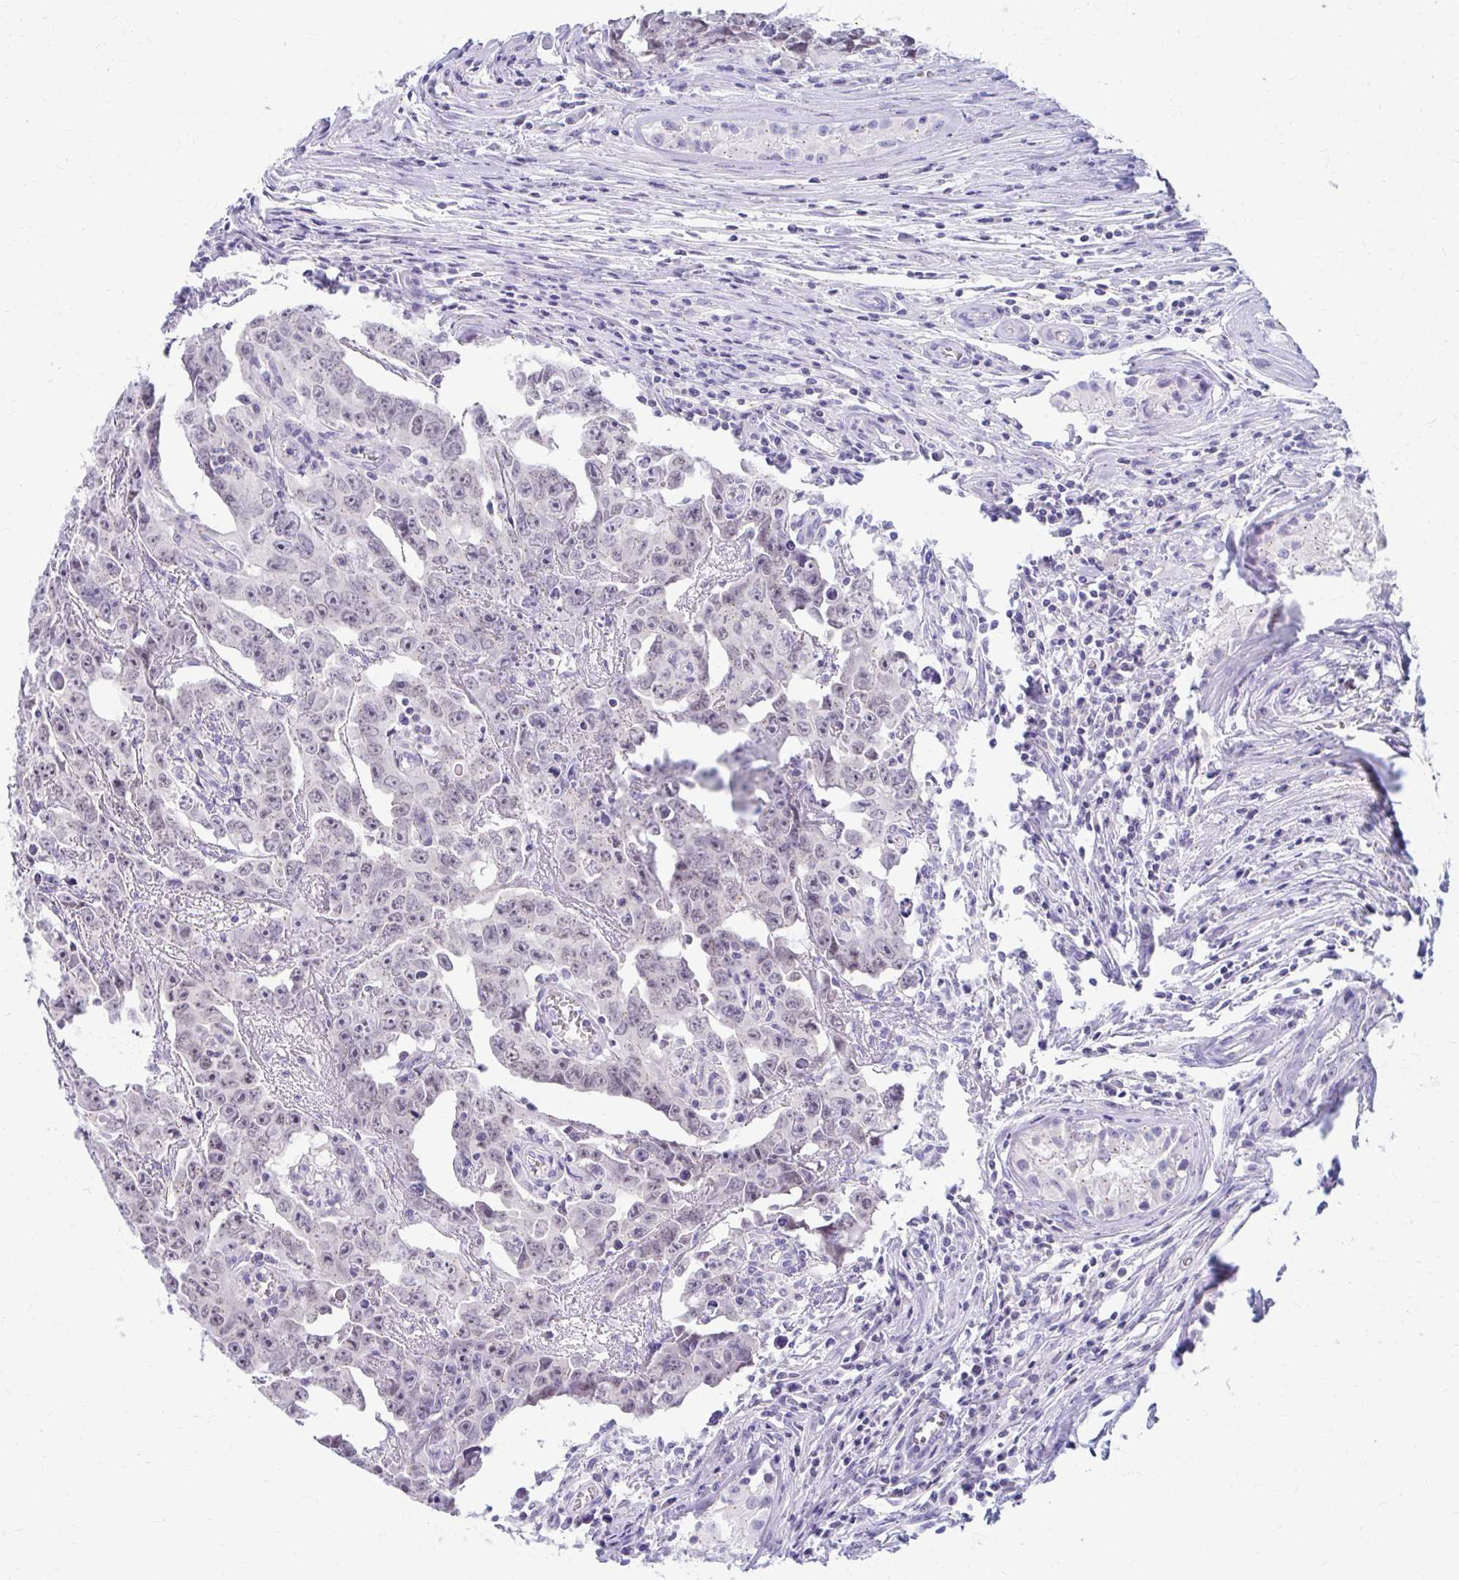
{"staining": {"intensity": "weak", "quantity": "<25%", "location": "nuclear"}, "tissue": "testis cancer", "cell_type": "Tumor cells", "image_type": "cancer", "snomed": [{"axis": "morphology", "description": "Carcinoma, Embryonal, NOS"}, {"axis": "topography", "description": "Testis"}], "caption": "There is no significant staining in tumor cells of testis cancer.", "gene": "RADIL", "patient": {"sex": "male", "age": 22}}